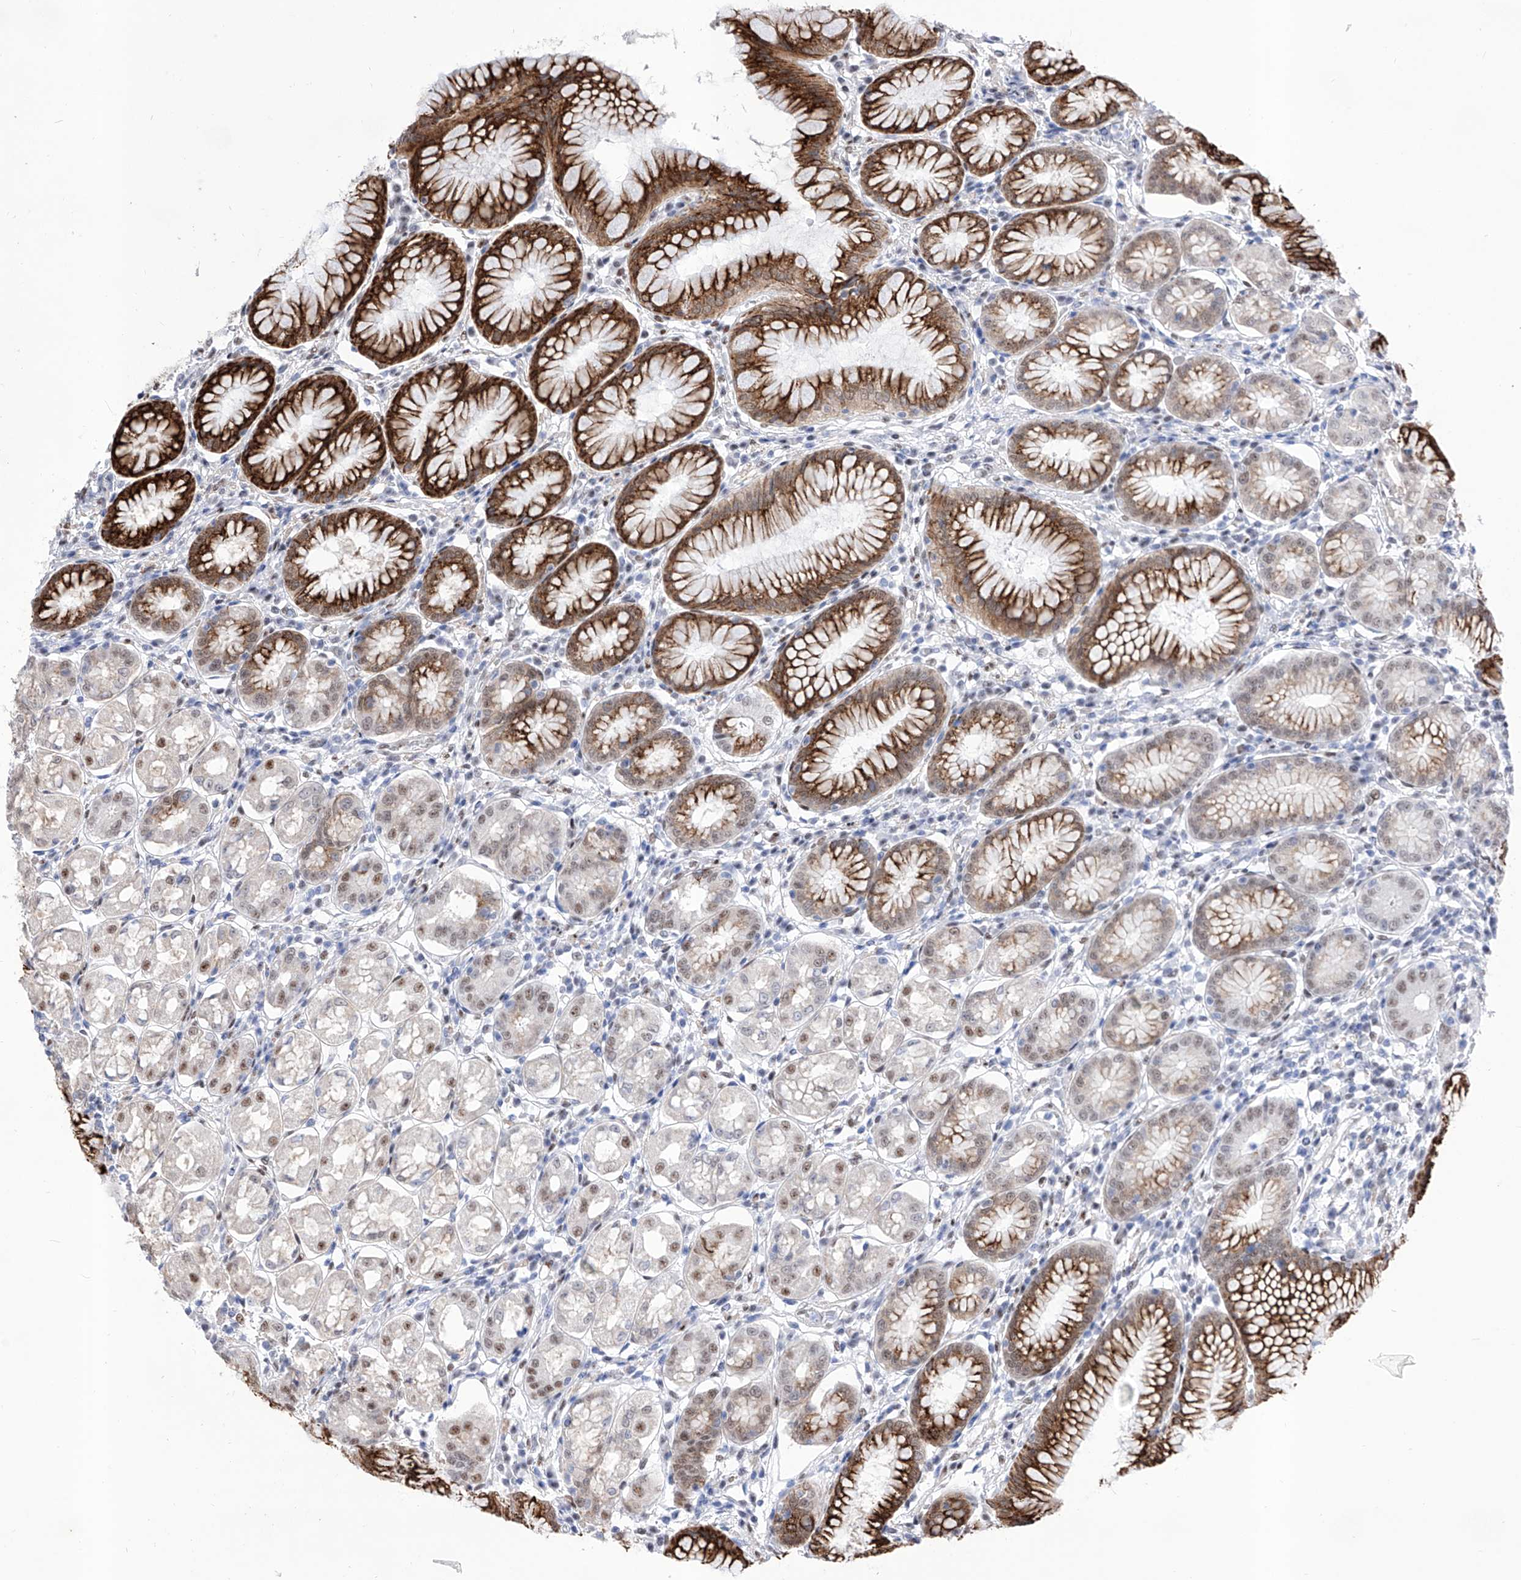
{"staining": {"intensity": "strong", "quantity": "25%-75%", "location": "cytoplasmic/membranous,nuclear"}, "tissue": "stomach", "cell_type": "Glandular cells", "image_type": "normal", "snomed": [{"axis": "morphology", "description": "Normal tissue, NOS"}, {"axis": "topography", "description": "Stomach, lower"}], "caption": "Immunohistochemistry of benign human stomach demonstrates high levels of strong cytoplasmic/membranous,nuclear expression in approximately 25%-75% of glandular cells.", "gene": "ATN1", "patient": {"sex": "female", "age": 56}}